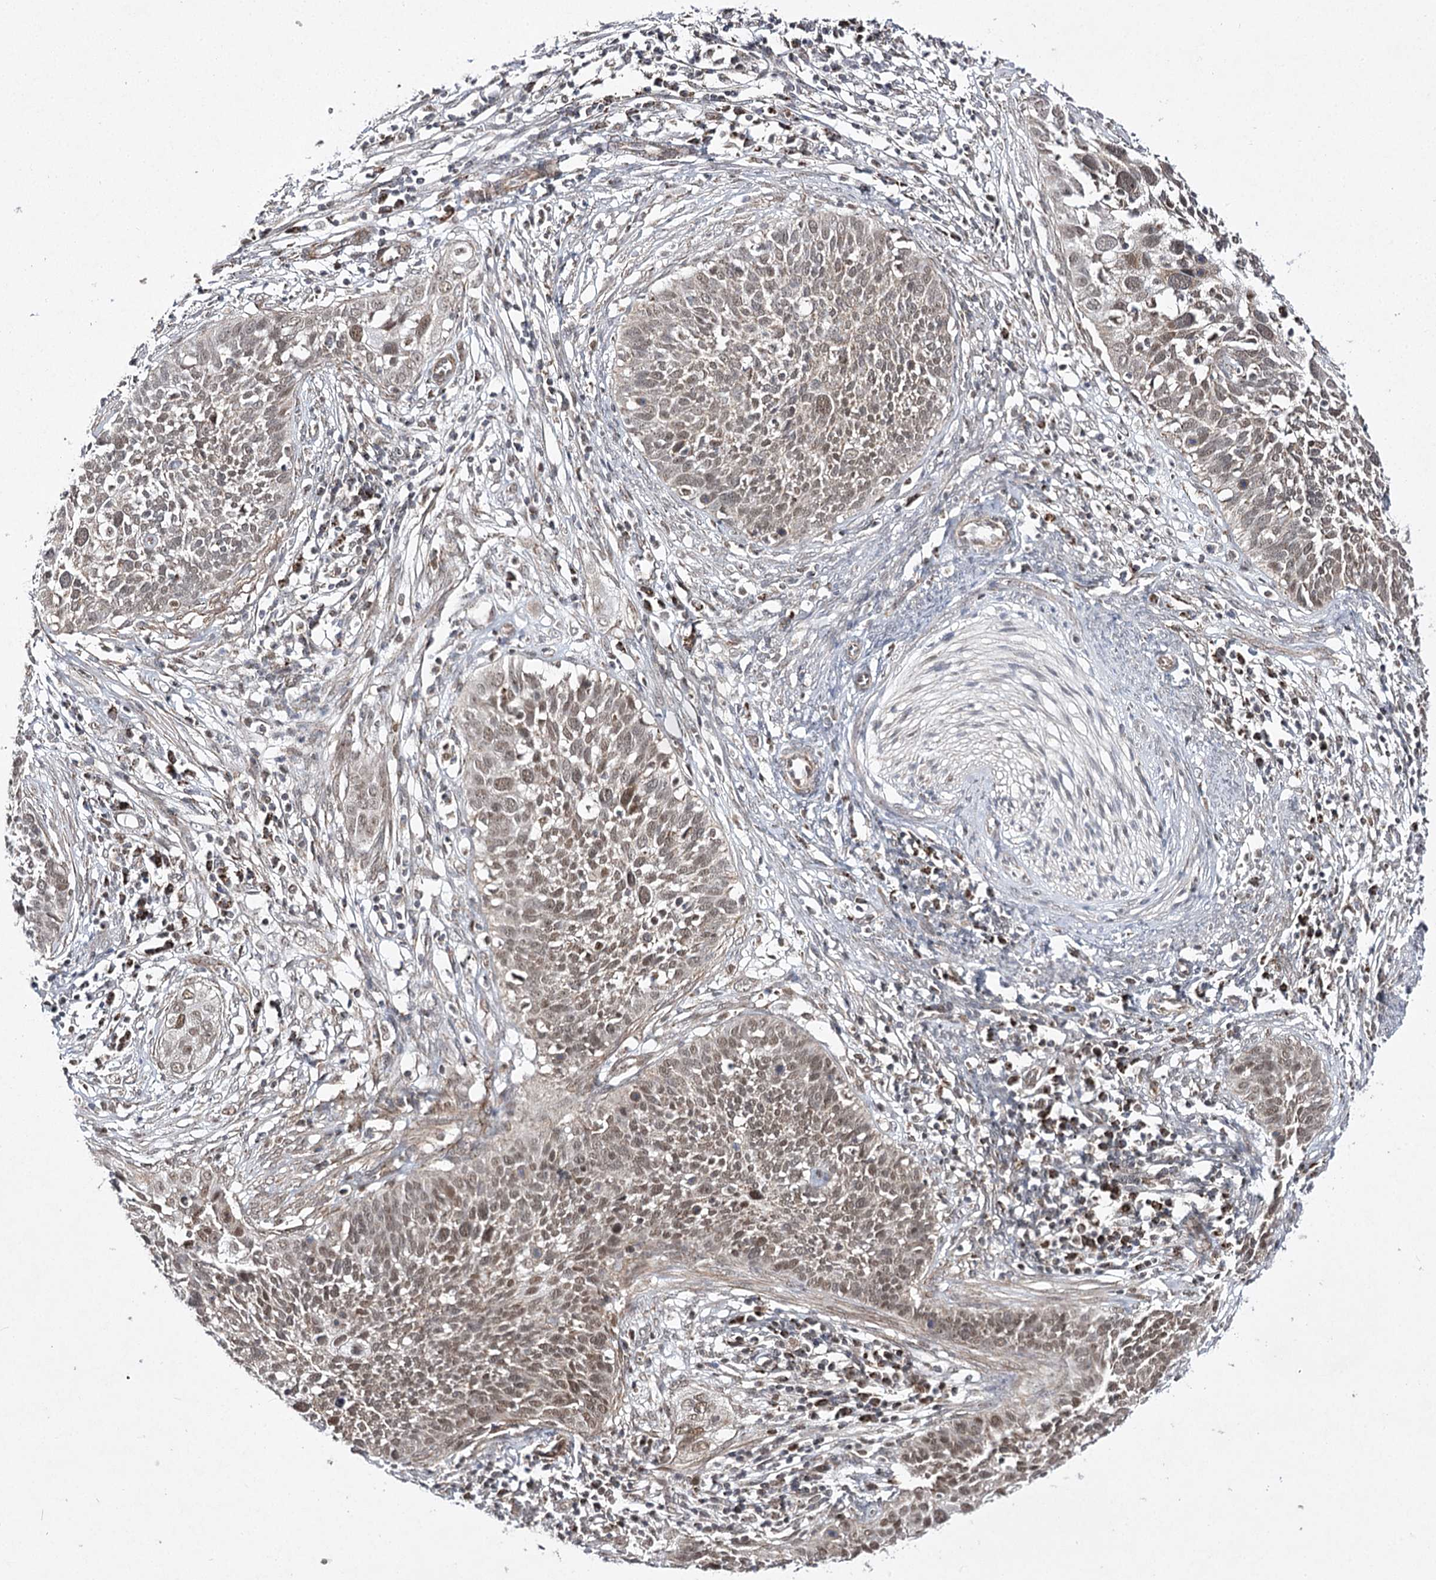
{"staining": {"intensity": "moderate", "quantity": ">75%", "location": "nuclear"}, "tissue": "cervical cancer", "cell_type": "Tumor cells", "image_type": "cancer", "snomed": [{"axis": "morphology", "description": "Squamous cell carcinoma, NOS"}, {"axis": "topography", "description": "Cervix"}], "caption": "IHC (DAB) staining of human squamous cell carcinoma (cervical) demonstrates moderate nuclear protein positivity in approximately >75% of tumor cells.", "gene": "SLC4A1AP", "patient": {"sex": "female", "age": 34}}